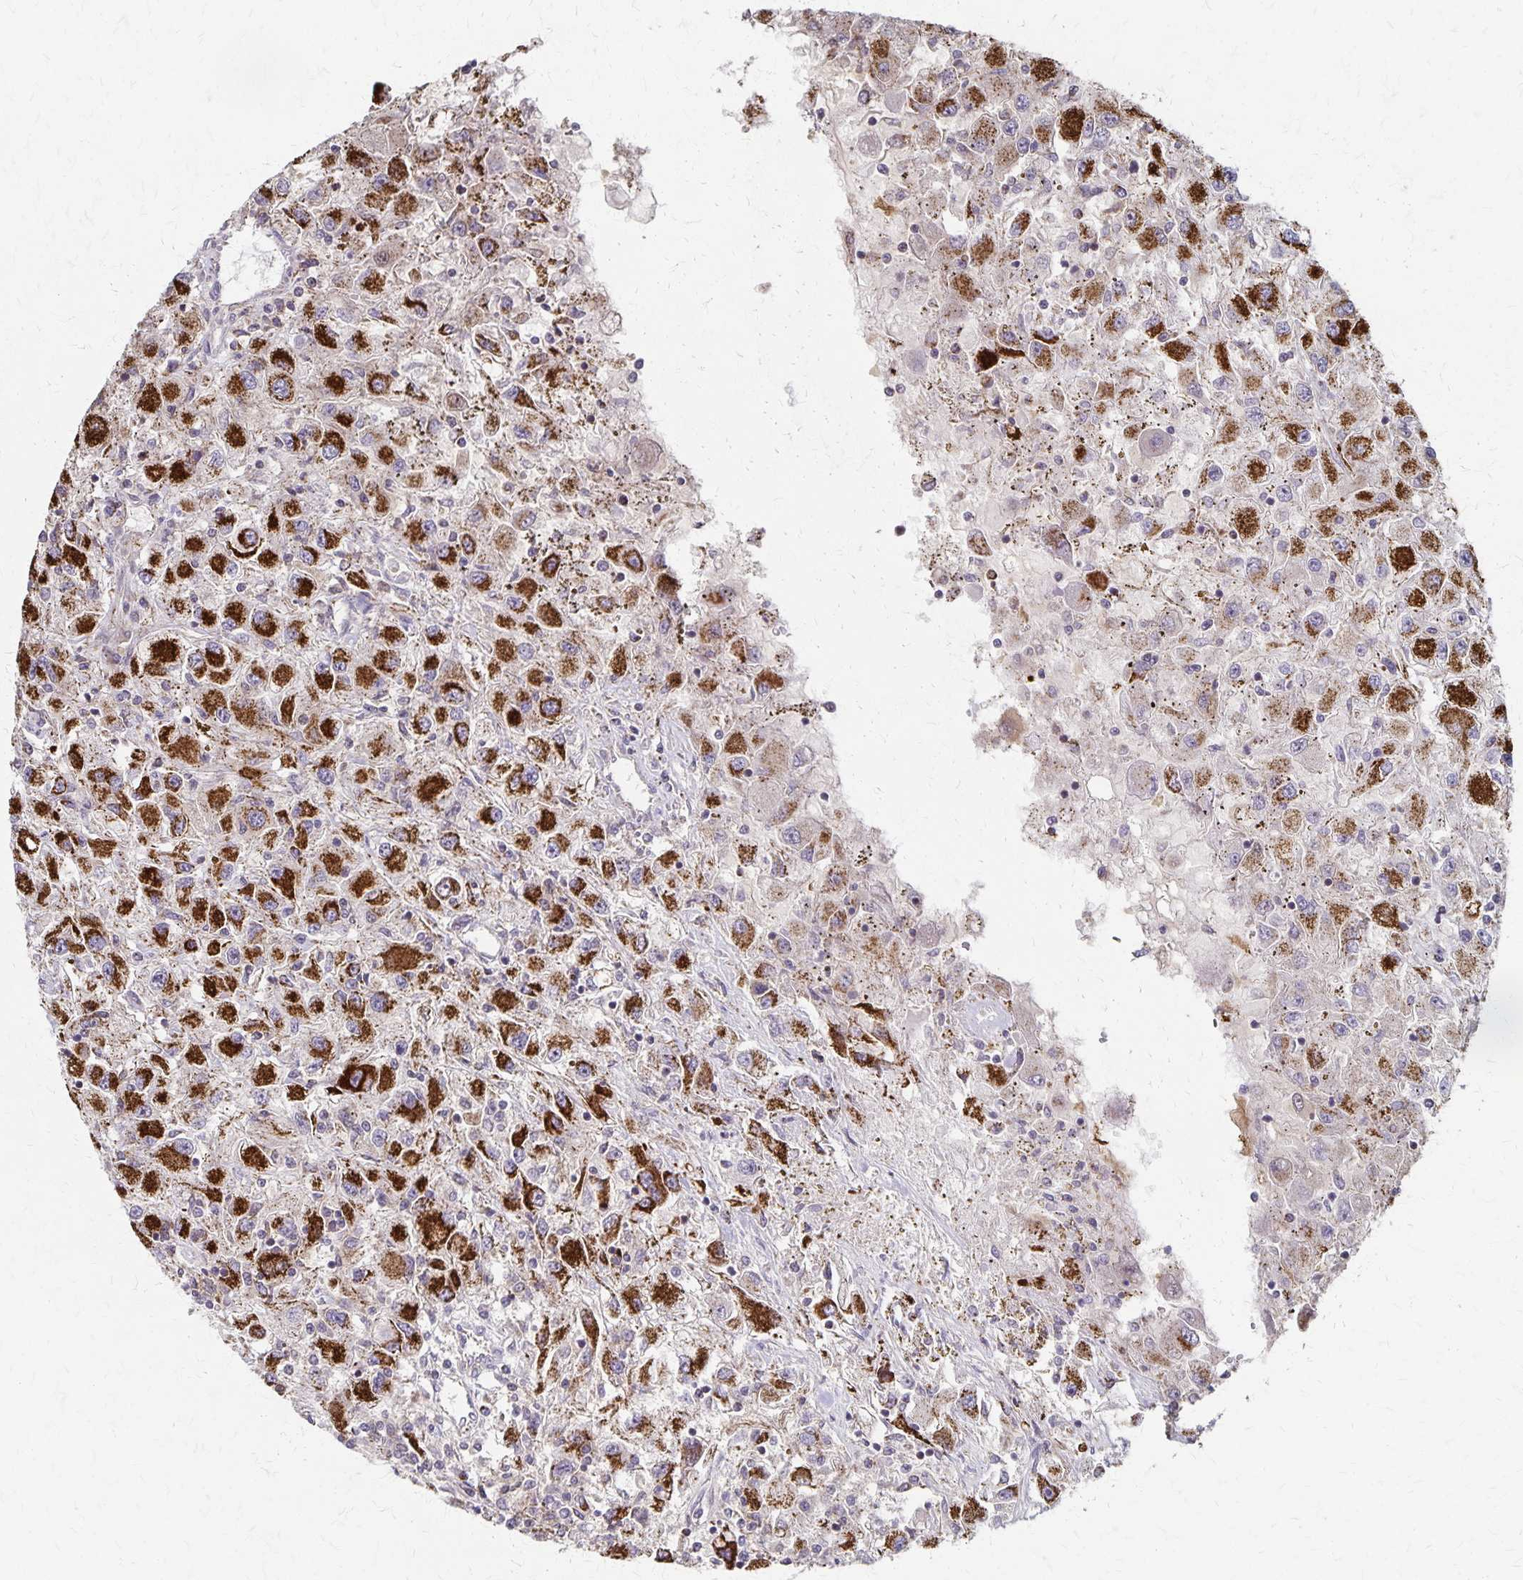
{"staining": {"intensity": "strong", "quantity": ">75%", "location": "cytoplasmic/membranous"}, "tissue": "renal cancer", "cell_type": "Tumor cells", "image_type": "cancer", "snomed": [{"axis": "morphology", "description": "Adenocarcinoma, NOS"}, {"axis": "topography", "description": "Kidney"}], "caption": "Renal cancer stained with a protein marker demonstrates strong staining in tumor cells.", "gene": "DYRK4", "patient": {"sex": "female", "age": 67}}